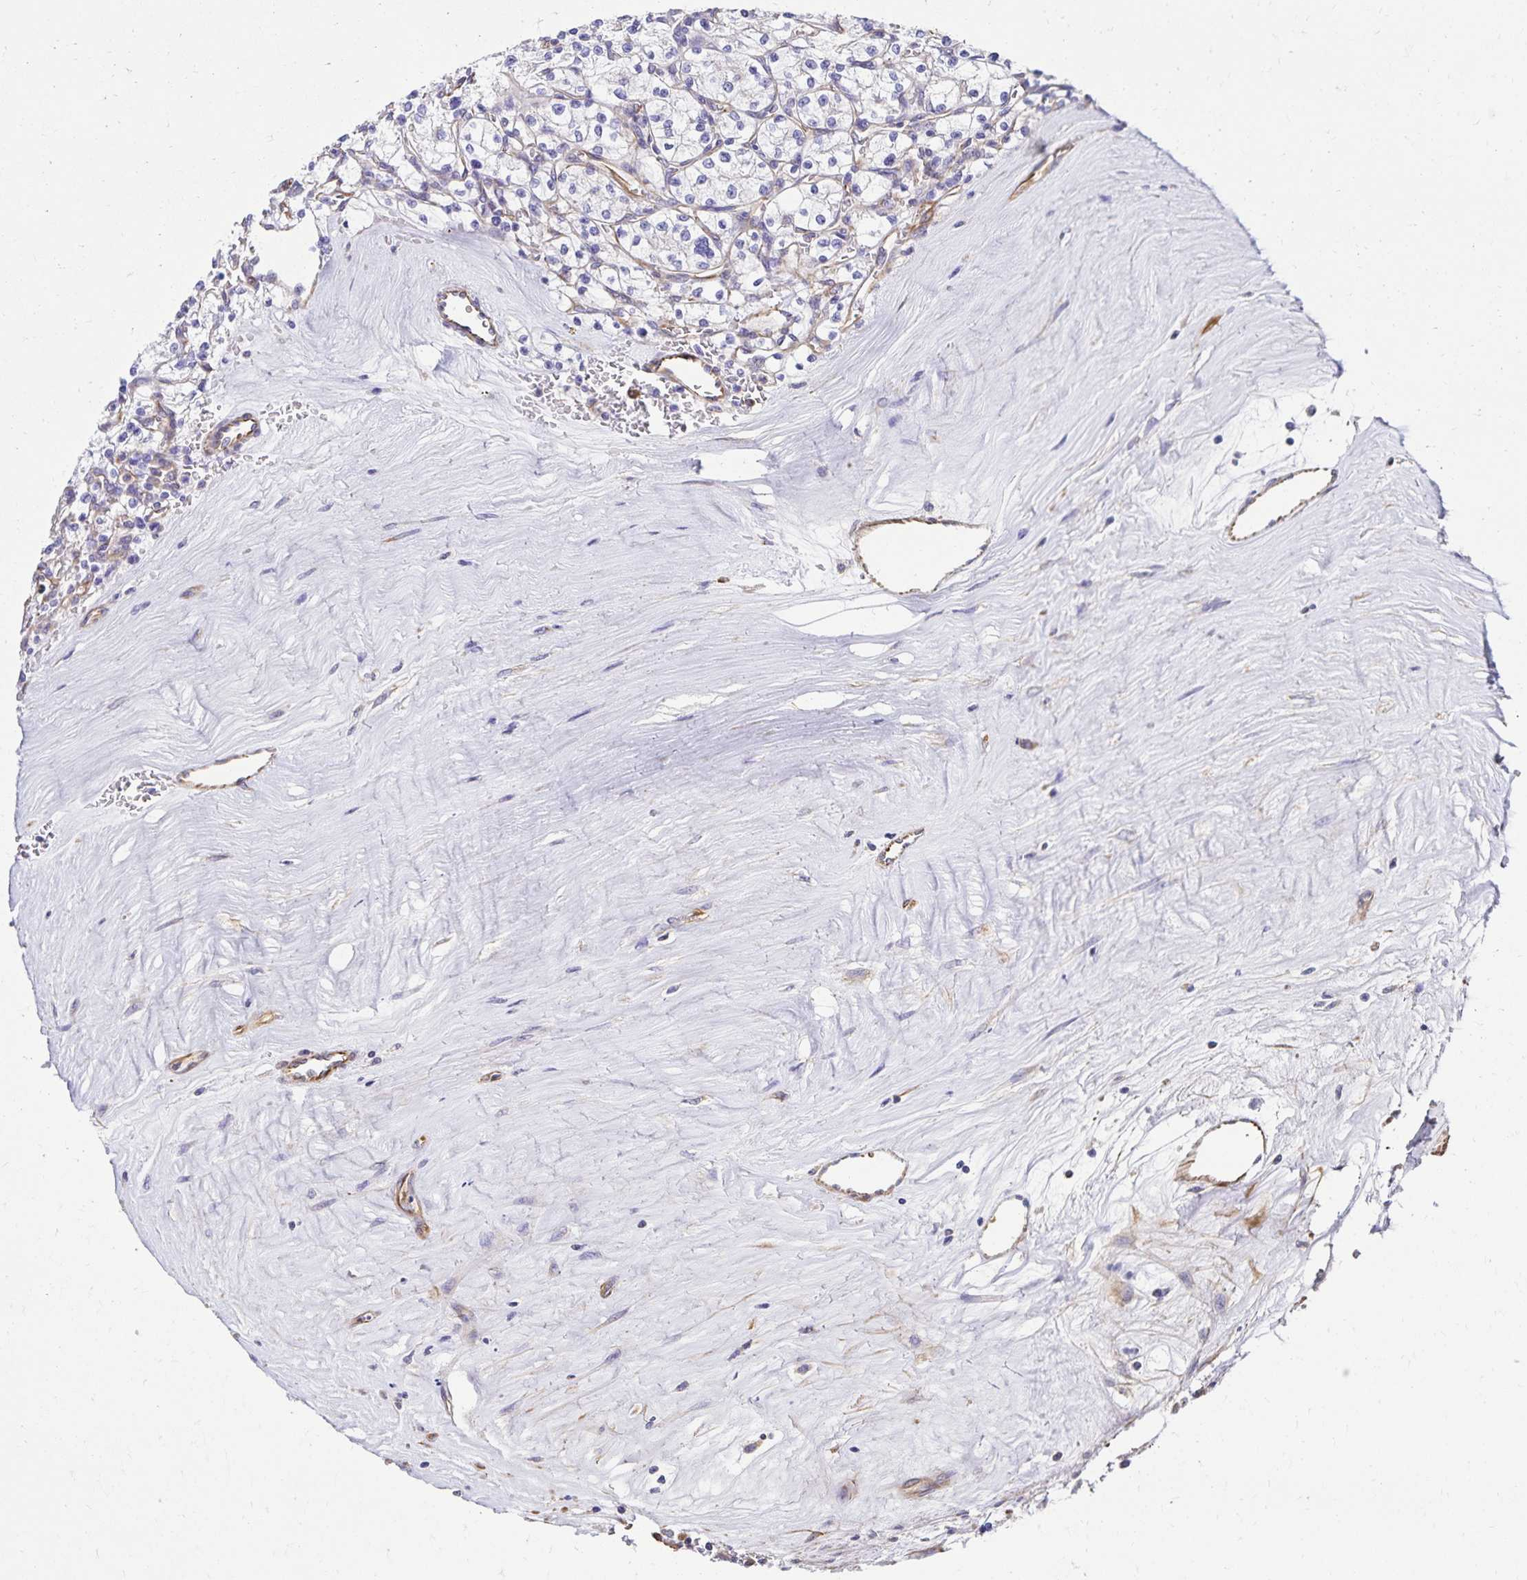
{"staining": {"intensity": "negative", "quantity": "none", "location": "none"}, "tissue": "renal cancer", "cell_type": "Tumor cells", "image_type": "cancer", "snomed": [{"axis": "morphology", "description": "Adenocarcinoma, NOS"}, {"axis": "topography", "description": "Kidney"}], "caption": "IHC of human adenocarcinoma (renal) demonstrates no expression in tumor cells. The staining is performed using DAB brown chromogen with nuclei counter-stained in using hematoxylin.", "gene": "TRPV6", "patient": {"sex": "female", "age": 64}}